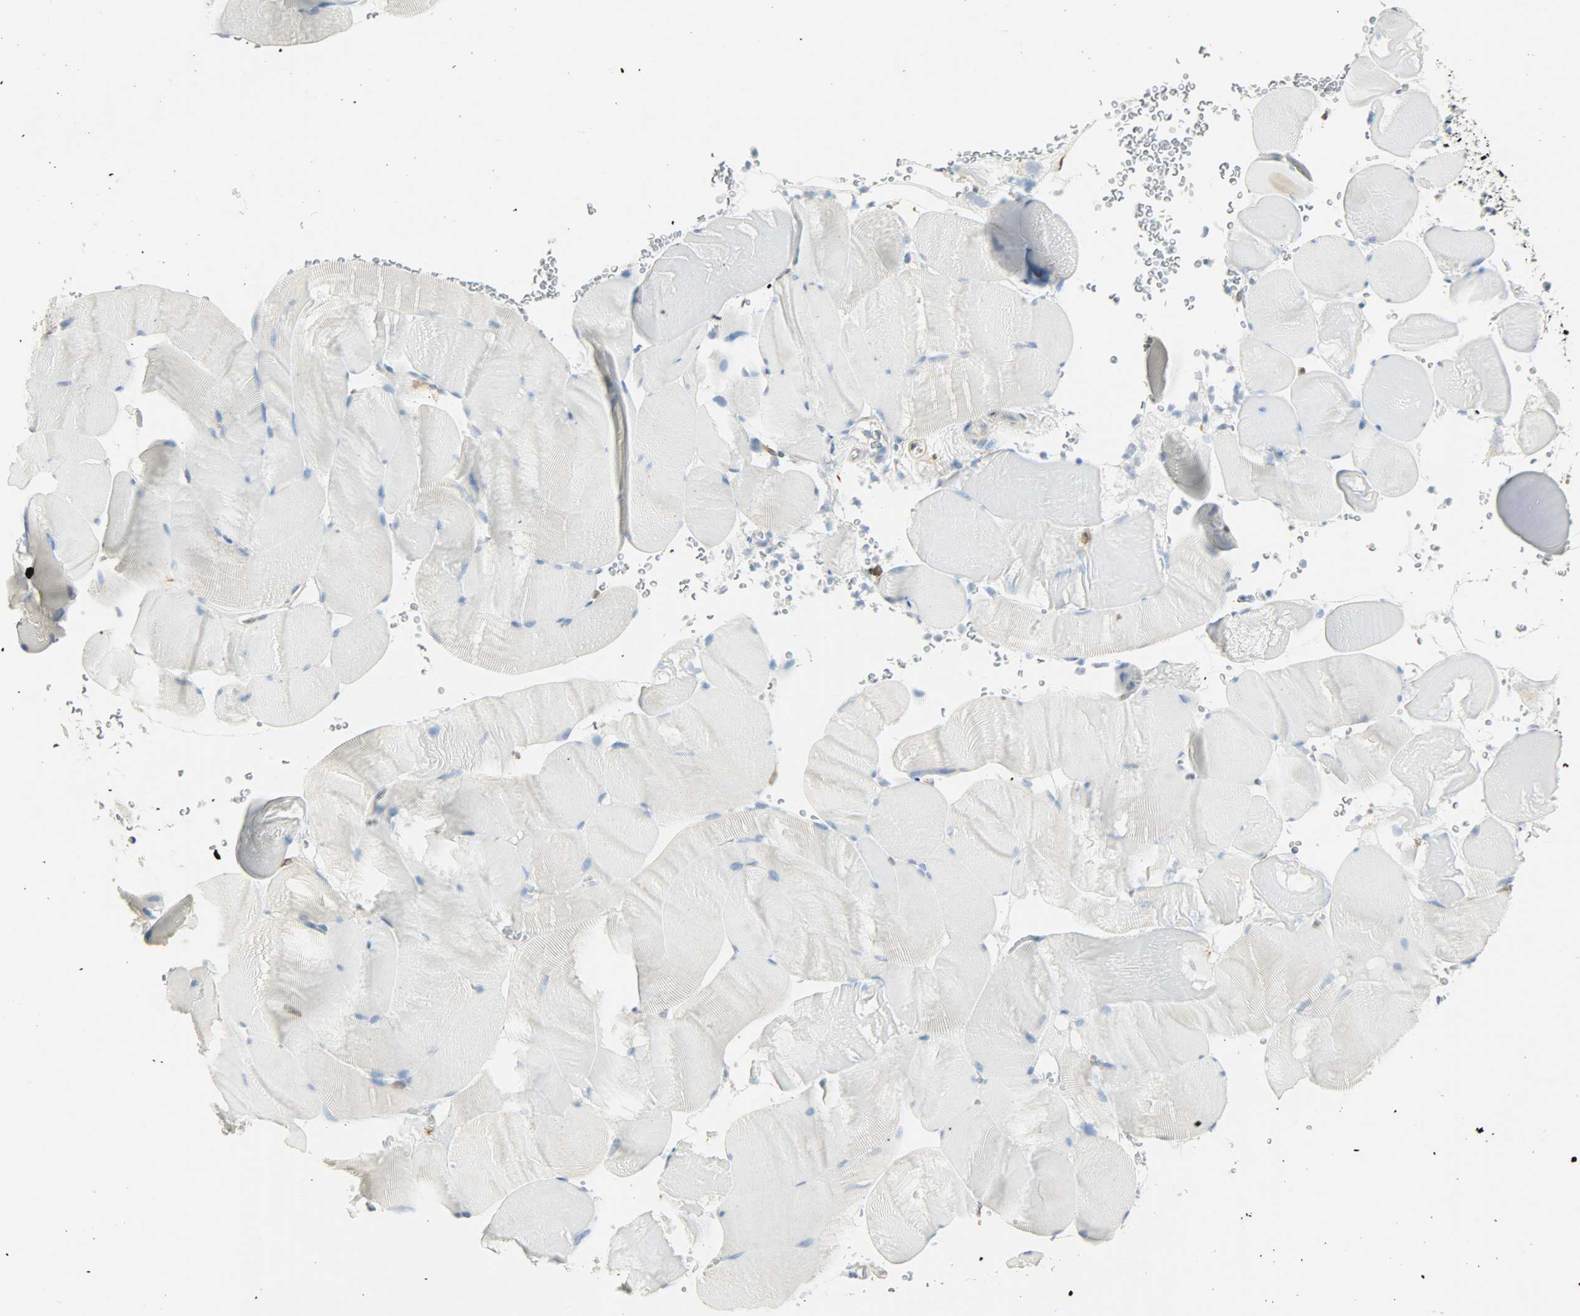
{"staining": {"intensity": "negative", "quantity": "none", "location": "none"}, "tissue": "skeletal muscle", "cell_type": "Myocytes", "image_type": "normal", "snomed": [{"axis": "morphology", "description": "Normal tissue, NOS"}, {"axis": "topography", "description": "Skeletal muscle"}], "caption": "There is no significant expression in myocytes of skeletal muscle. The staining is performed using DAB brown chromogen with nuclei counter-stained in using hematoxylin.", "gene": "PKD2", "patient": {"sex": "male", "age": 62}}